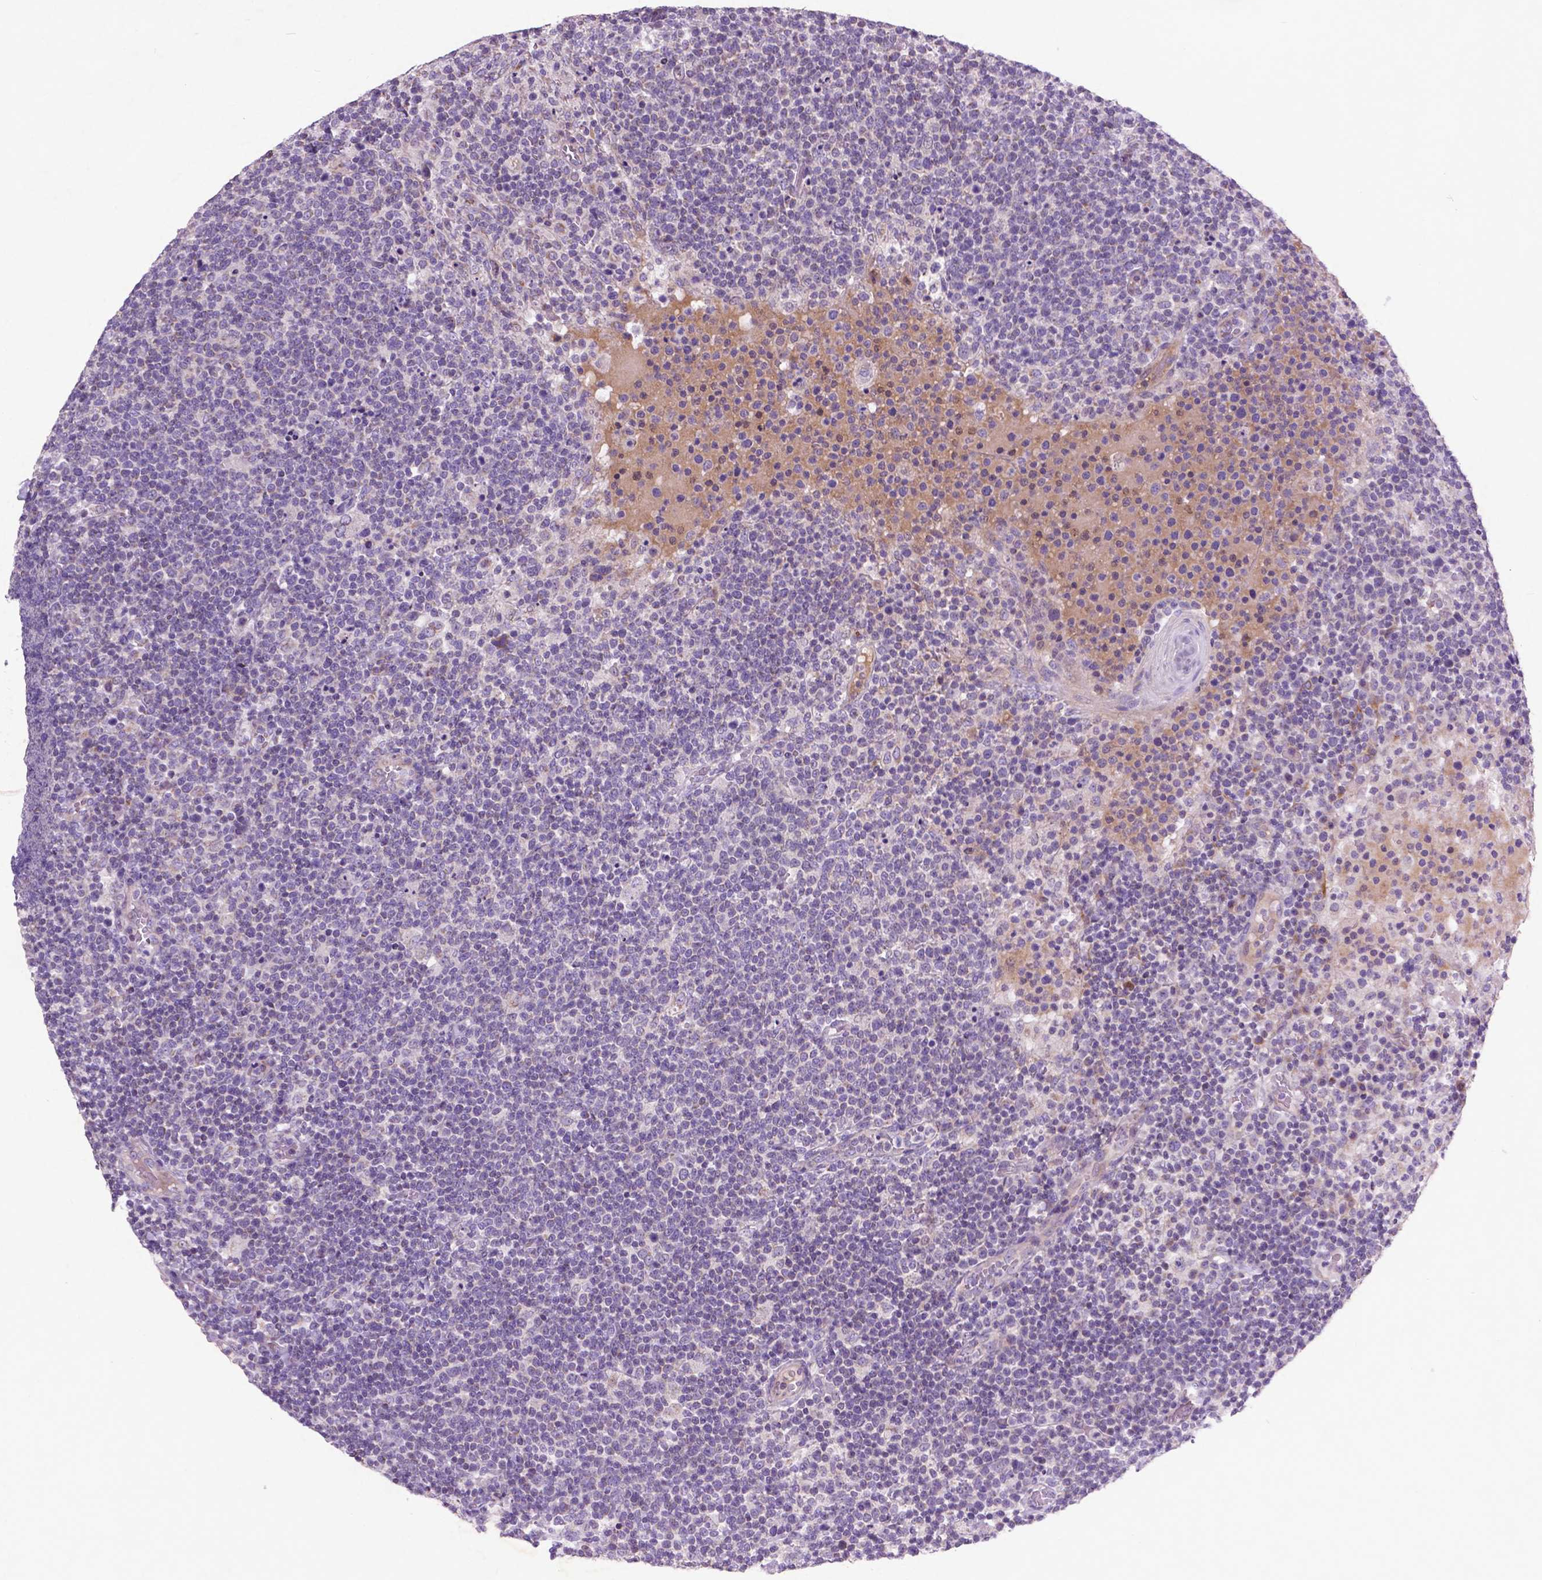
{"staining": {"intensity": "negative", "quantity": "none", "location": "none"}, "tissue": "lymphoma", "cell_type": "Tumor cells", "image_type": "cancer", "snomed": [{"axis": "morphology", "description": "Malignant lymphoma, non-Hodgkin's type, High grade"}, {"axis": "topography", "description": "Lymph node"}], "caption": "An immunohistochemistry image of malignant lymphoma, non-Hodgkin's type (high-grade) is shown. There is no staining in tumor cells of malignant lymphoma, non-Hodgkin's type (high-grade).", "gene": "ATG4D", "patient": {"sex": "male", "age": 61}}